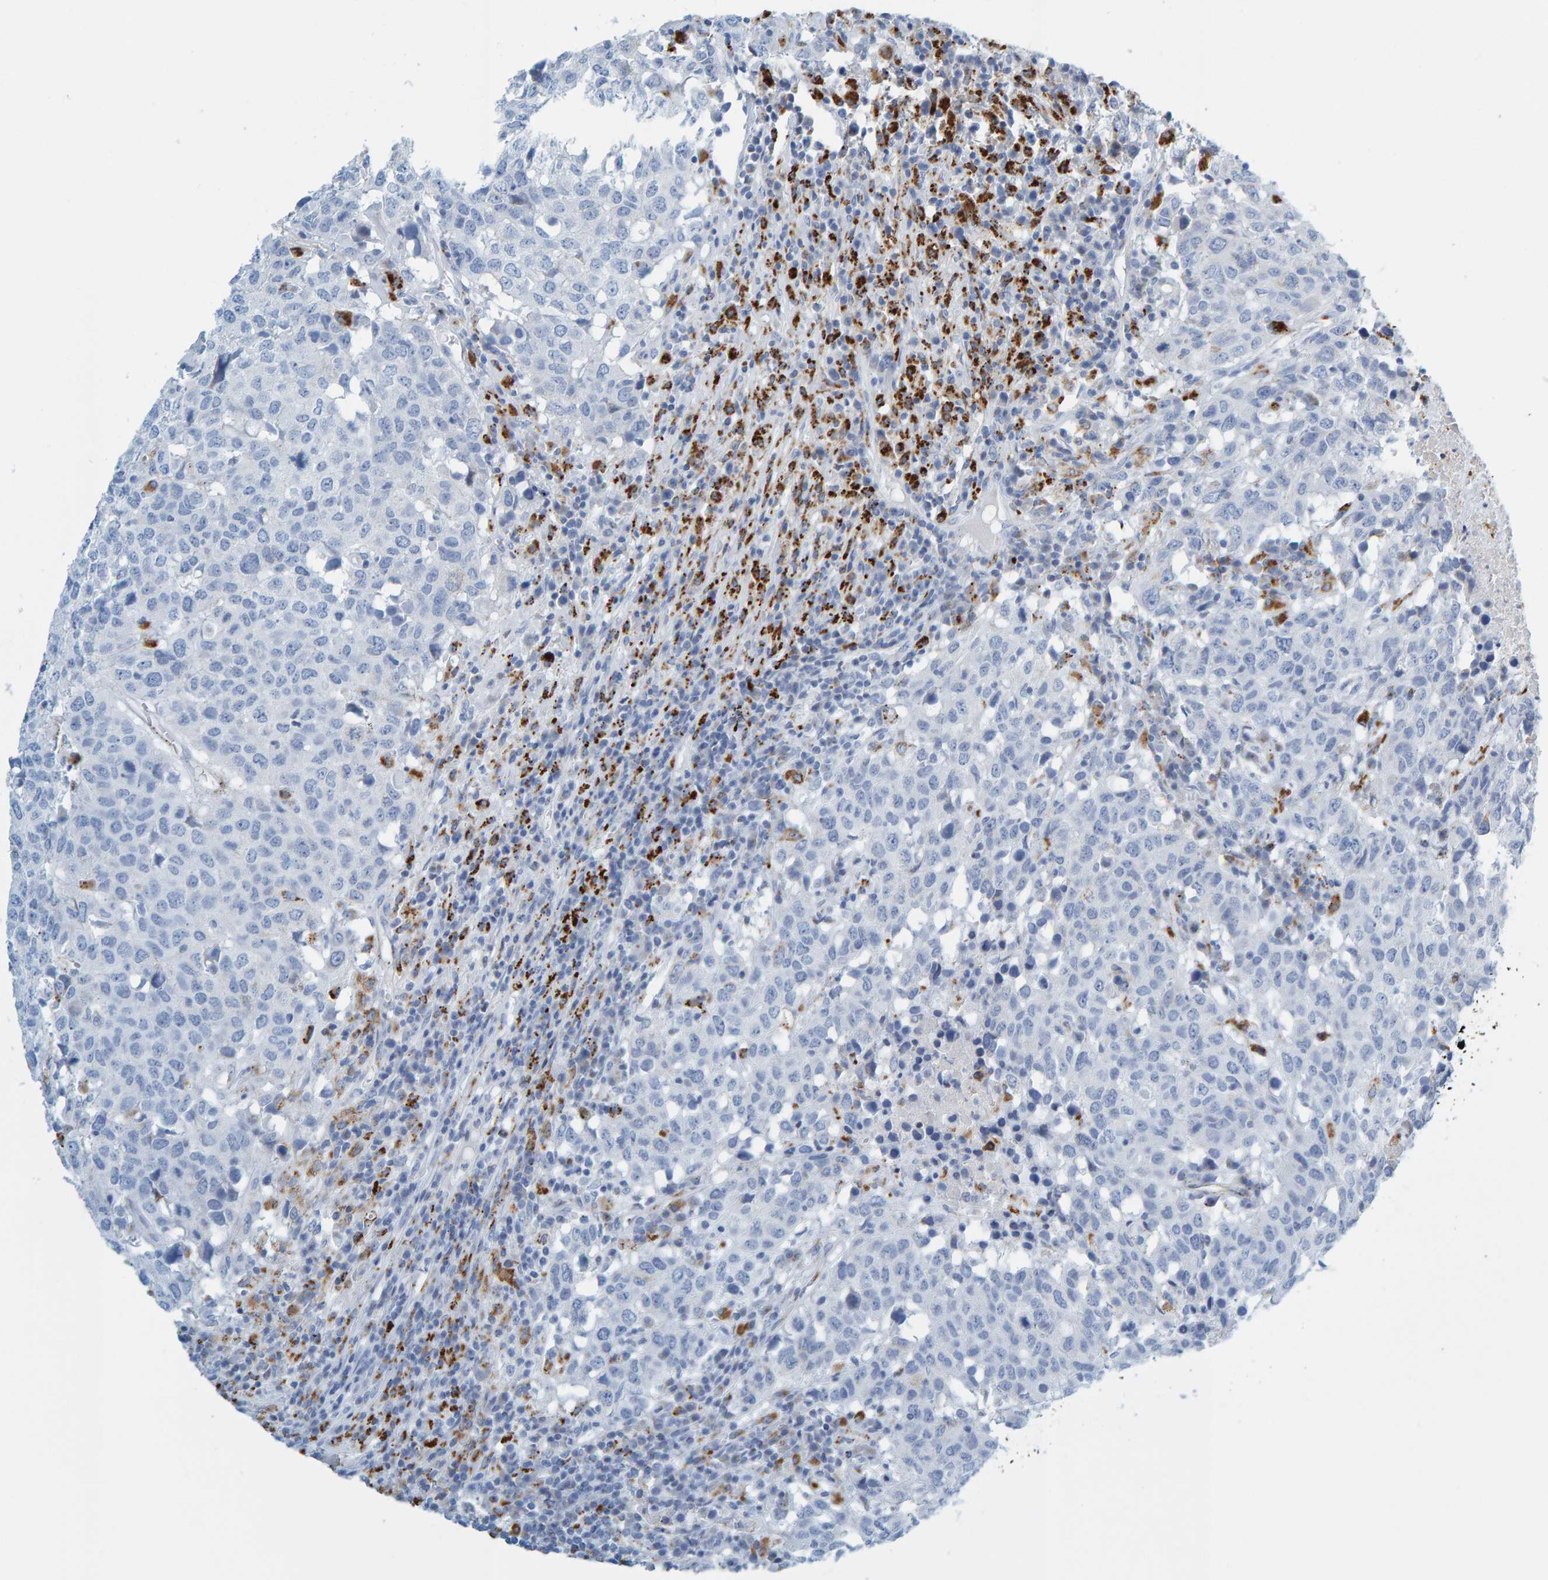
{"staining": {"intensity": "negative", "quantity": "none", "location": "none"}, "tissue": "head and neck cancer", "cell_type": "Tumor cells", "image_type": "cancer", "snomed": [{"axis": "morphology", "description": "Squamous cell carcinoma, NOS"}, {"axis": "topography", "description": "Head-Neck"}], "caption": "Immunohistochemistry photomicrograph of human squamous cell carcinoma (head and neck) stained for a protein (brown), which exhibits no positivity in tumor cells.", "gene": "BIN3", "patient": {"sex": "male", "age": 66}}